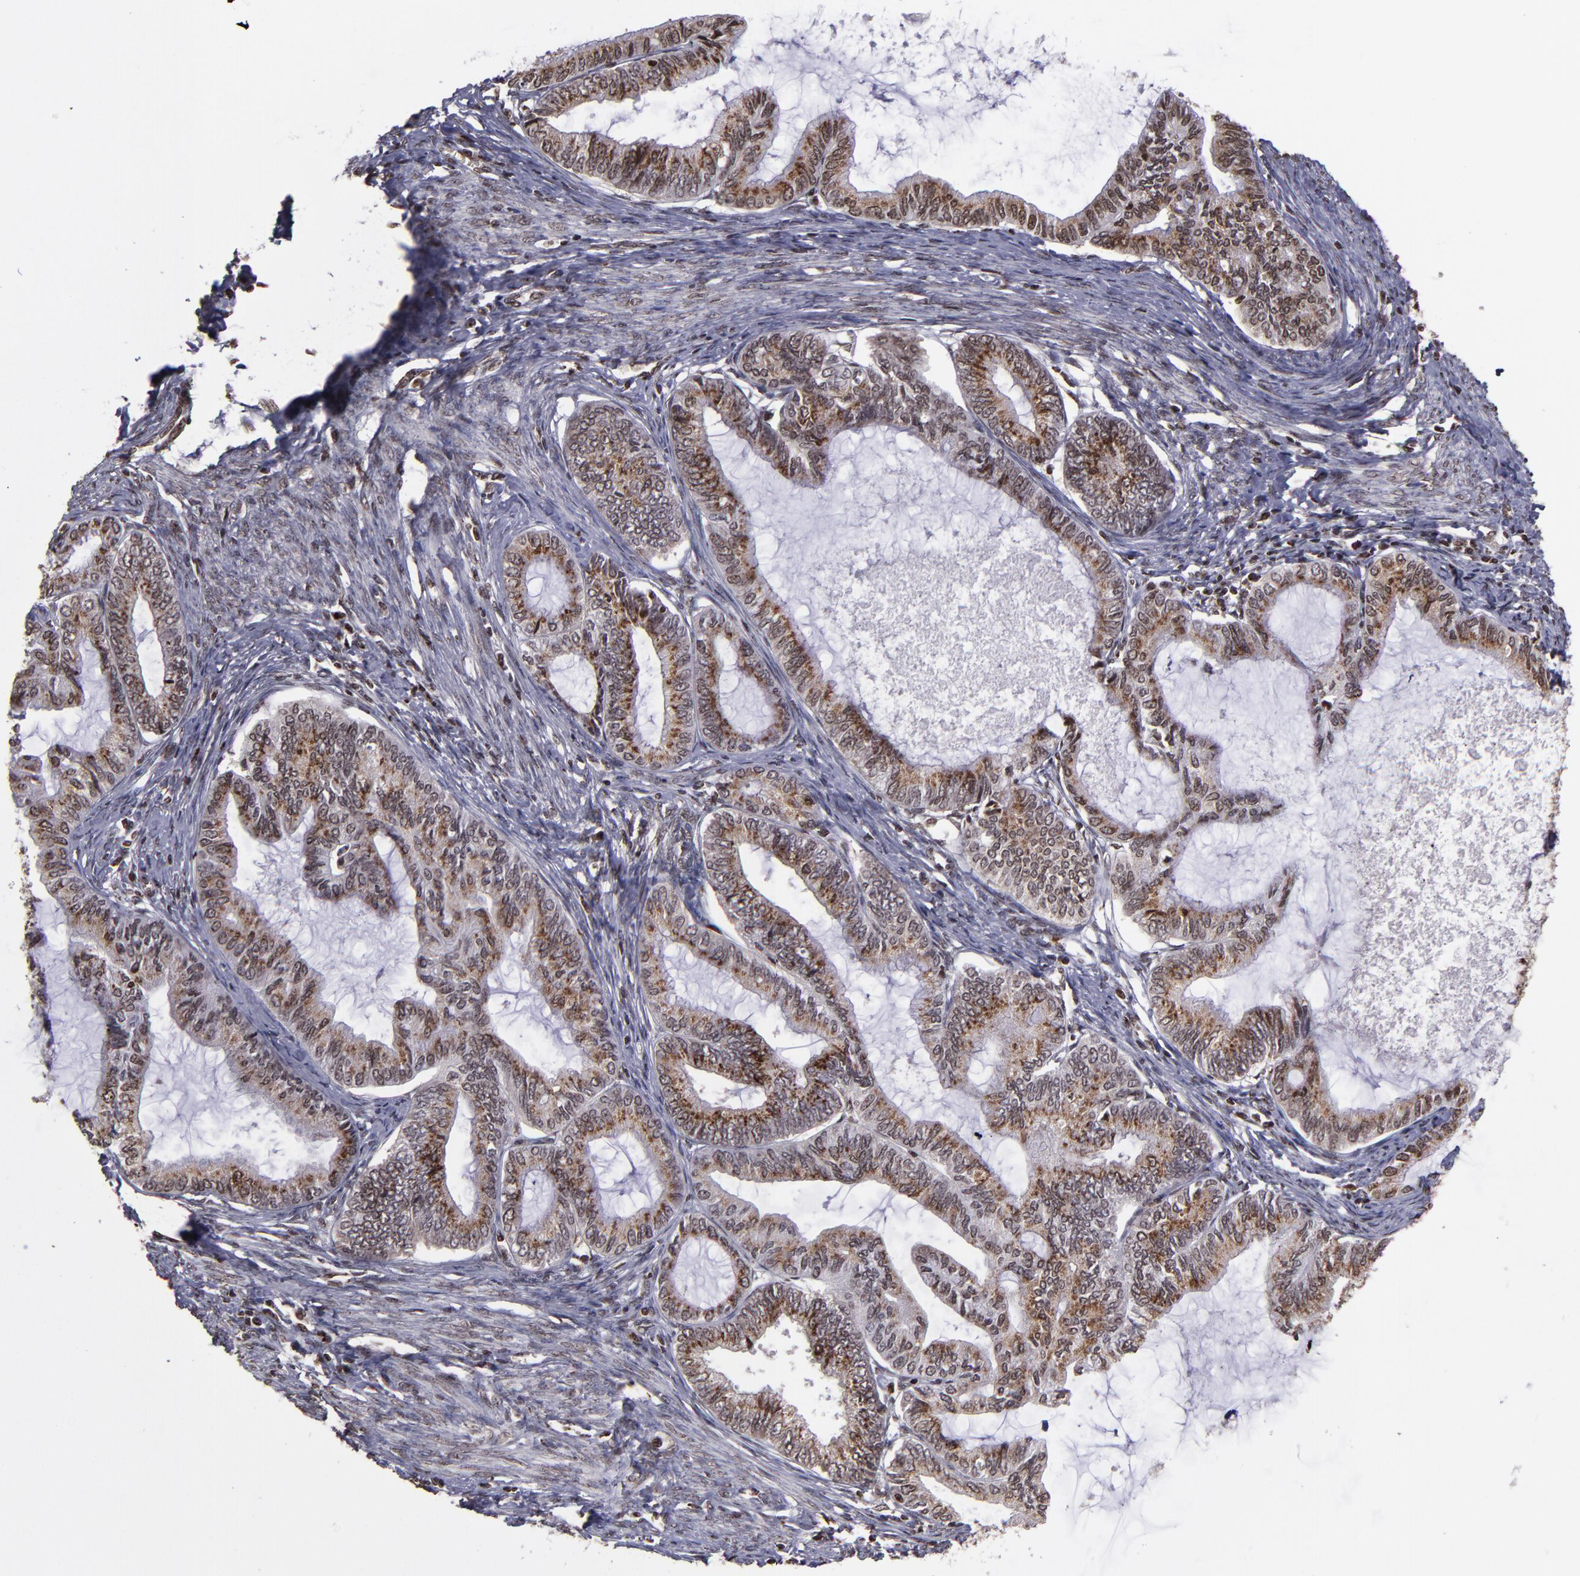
{"staining": {"intensity": "moderate", "quantity": ">75%", "location": "cytoplasmic/membranous,nuclear"}, "tissue": "endometrial cancer", "cell_type": "Tumor cells", "image_type": "cancer", "snomed": [{"axis": "morphology", "description": "Adenocarcinoma, NOS"}, {"axis": "topography", "description": "Endometrium"}], "caption": "Immunohistochemical staining of adenocarcinoma (endometrial) exhibits moderate cytoplasmic/membranous and nuclear protein staining in approximately >75% of tumor cells.", "gene": "CSDC2", "patient": {"sex": "female", "age": 86}}